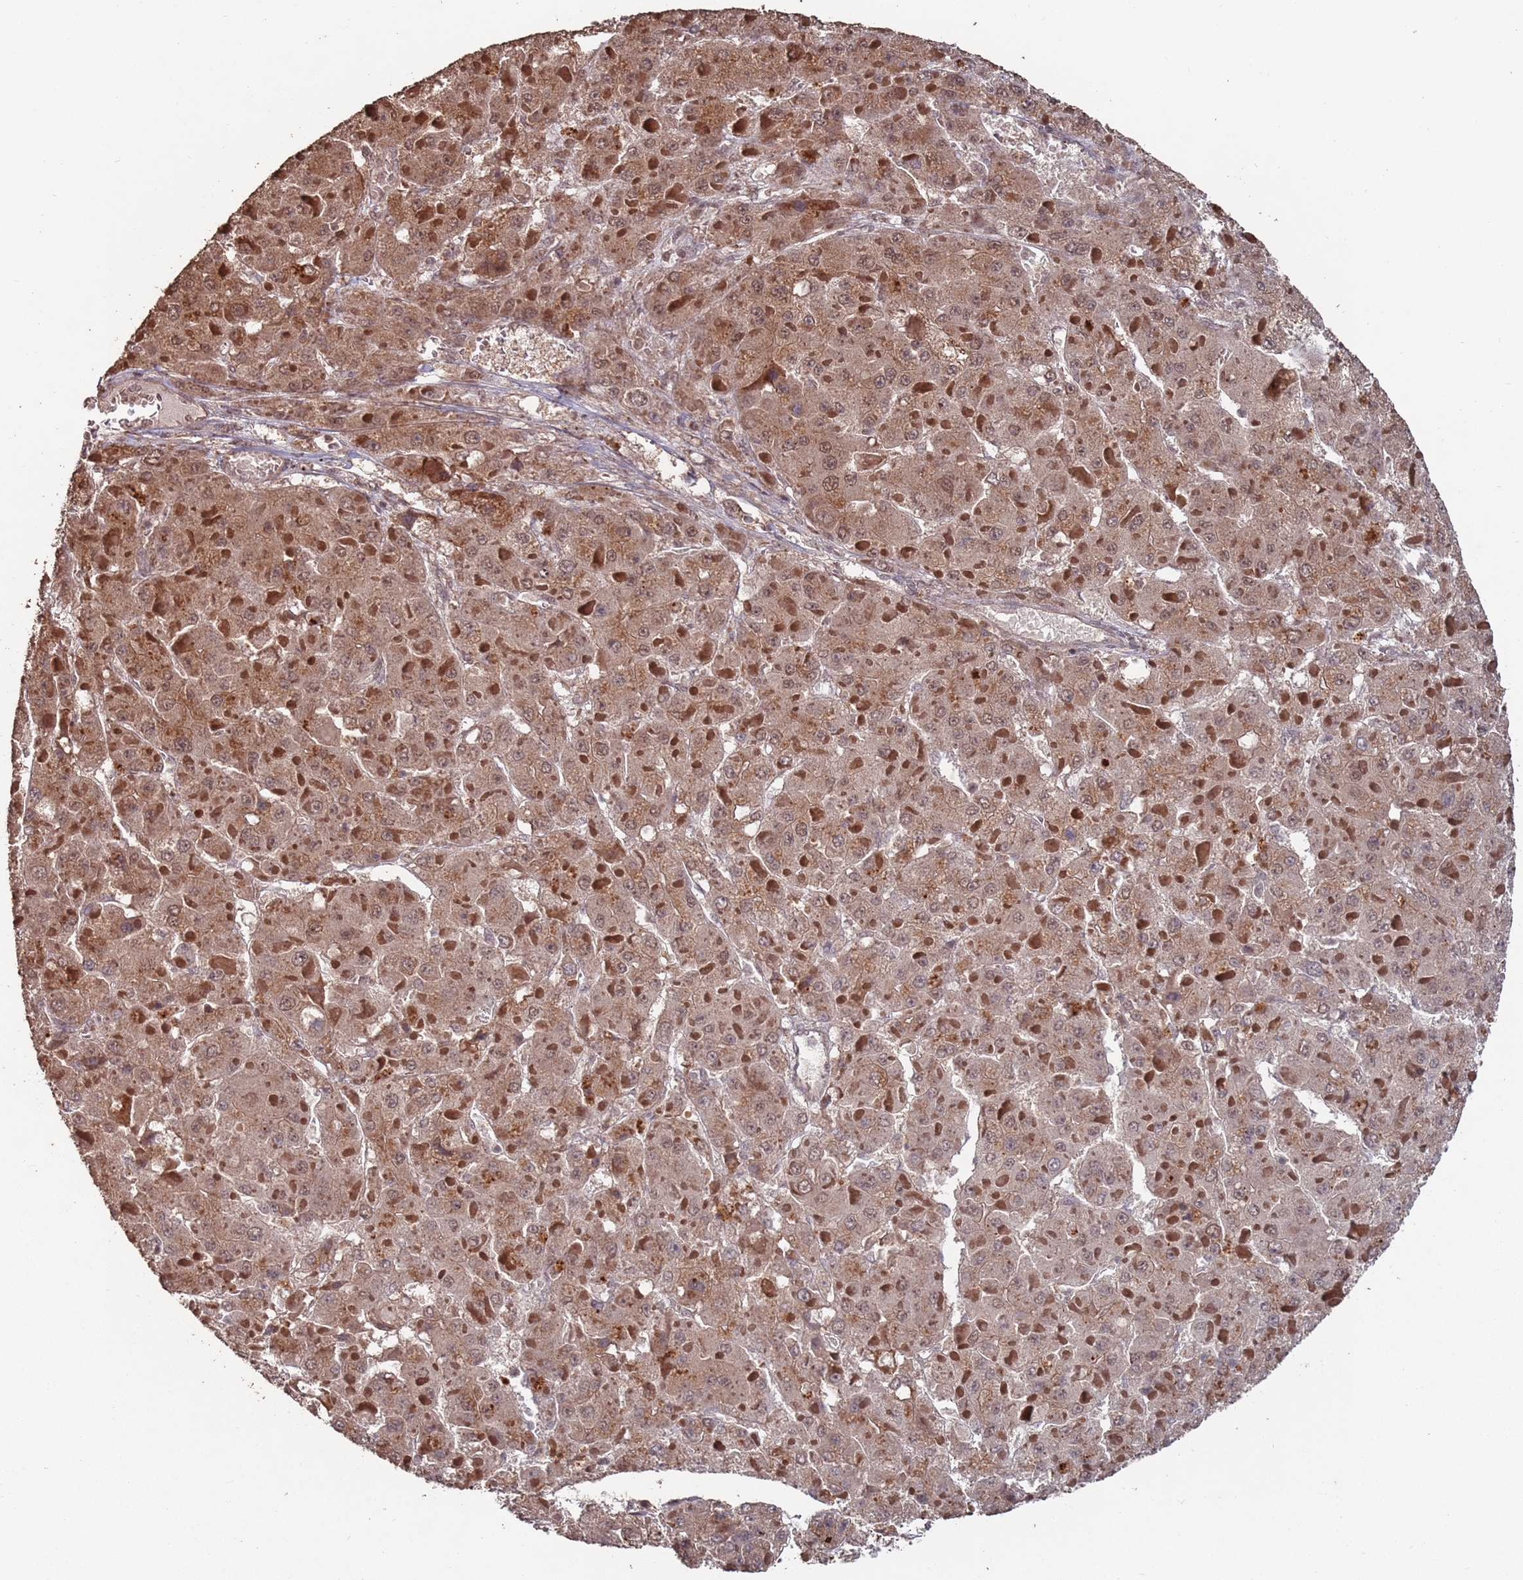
{"staining": {"intensity": "moderate", "quantity": ">75%", "location": "cytoplasmic/membranous,nuclear"}, "tissue": "liver cancer", "cell_type": "Tumor cells", "image_type": "cancer", "snomed": [{"axis": "morphology", "description": "Carcinoma, Hepatocellular, NOS"}, {"axis": "topography", "description": "Liver"}], "caption": "This histopathology image reveals liver cancer stained with immunohistochemistry to label a protein in brown. The cytoplasmic/membranous and nuclear of tumor cells show moderate positivity for the protein. Nuclei are counter-stained blue.", "gene": "PRR7", "patient": {"sex": "female", "age": 73}}